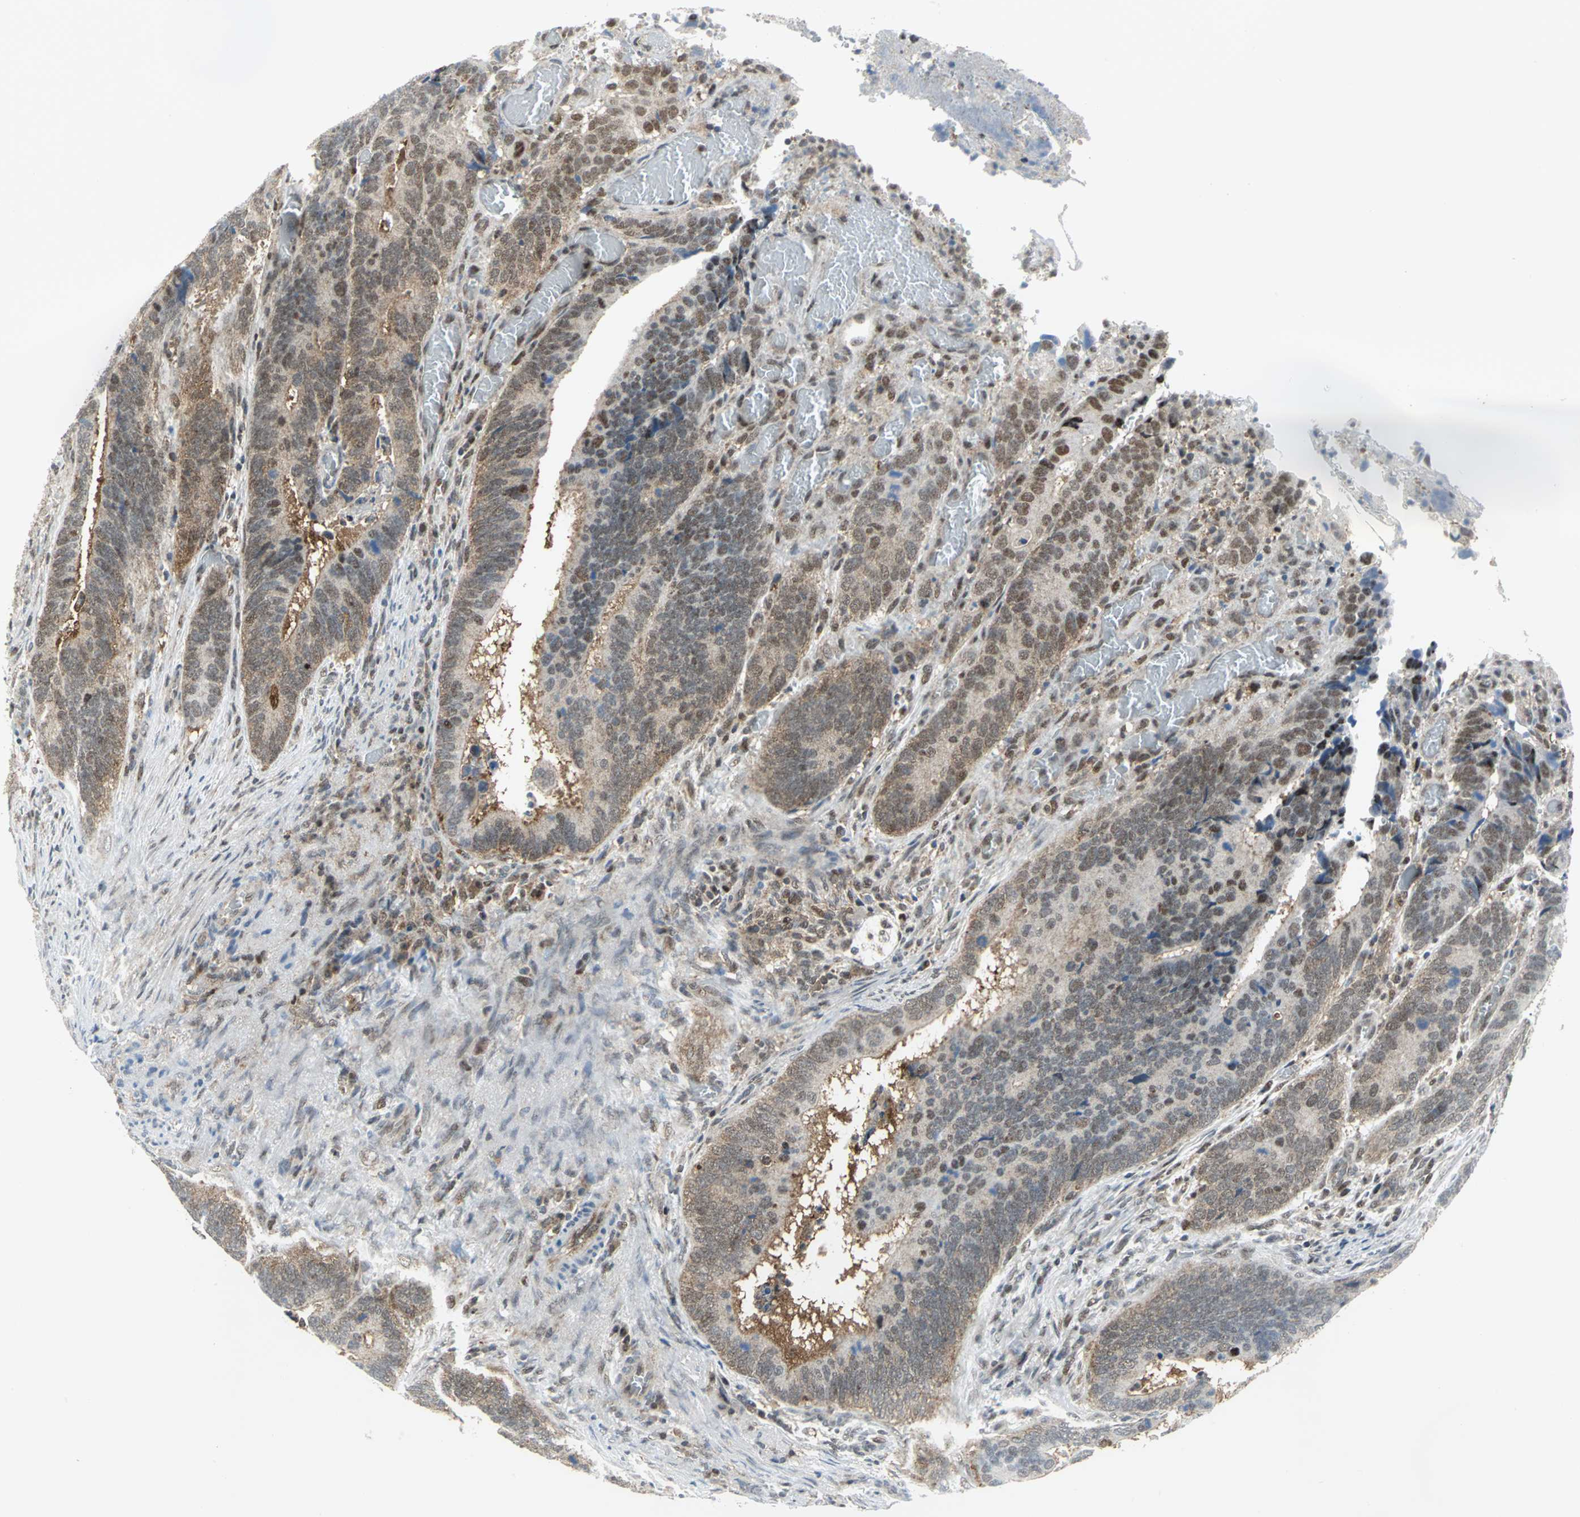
{"staining": {"intensity": "weak", "quantity": "25%-75%", "location": "cytoplasmic/membranous,nuclear"}, "tissue": "colorectal cancer", "cell_type": "Tumor cells", "image_type": "cancer", "snomed": [{"axis": "morphology", "description": "Adenocarcinoma, NOS"}, {"axis": "topography", "description": "Colon"}], "caption": "An immunohistochemistry histopathology image of tumor tissue is shown. Protein staining in brown labels weak cytoplasmic/membranous and nuclear positivity in colorectal cancer within tumor cells.", "gene": "PSMA4", "patient": {"sex": "male", "age": 72}}